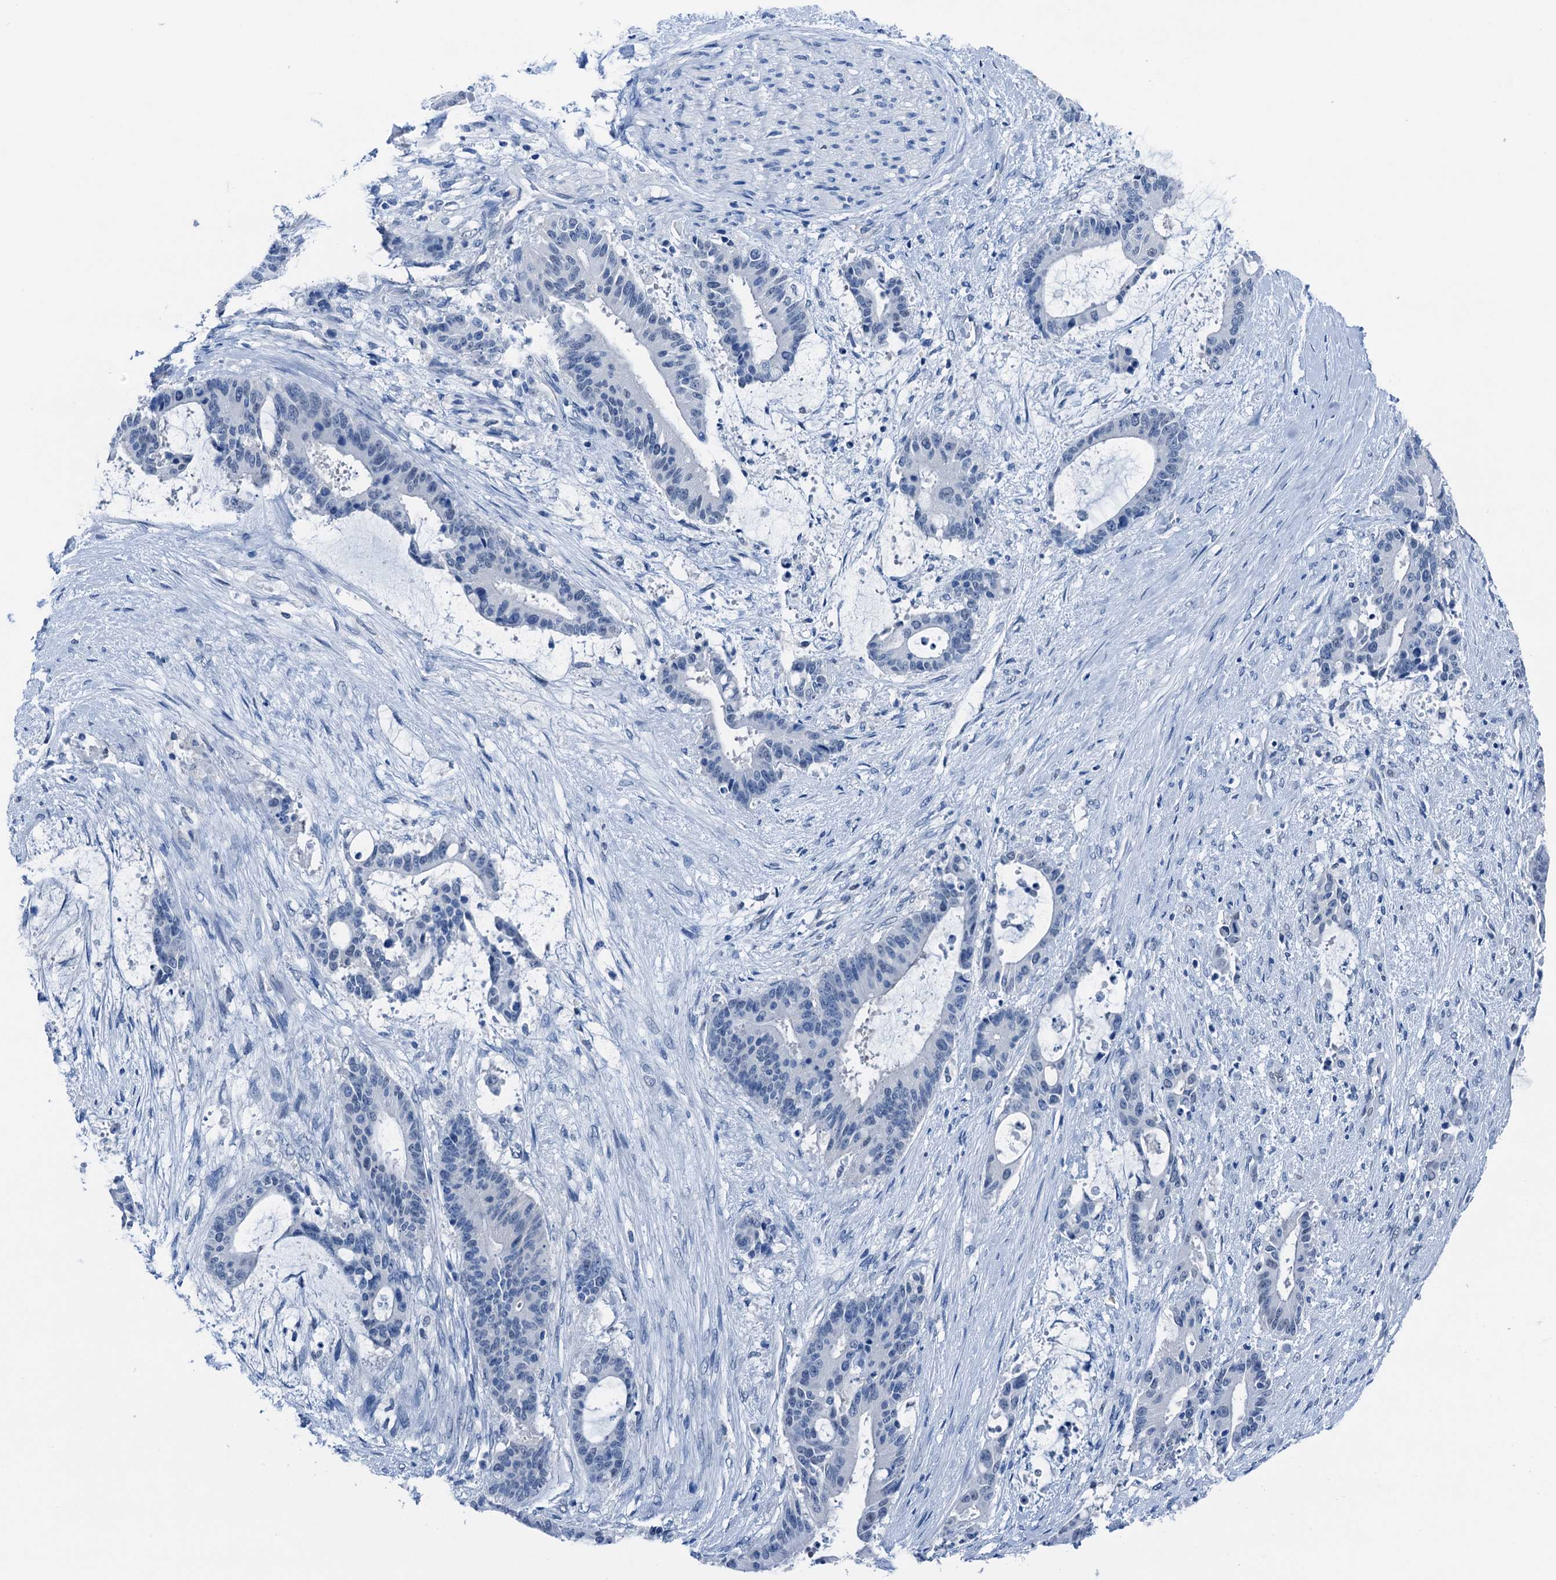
{"staining": {"intensity": "negative", "quantity": "none", "location": "none"}, "tissue": "liver cancer", "cell_type": "Tumor cells", "image_type": "cancer", "snomed": [{"axis": "morphology", "description": "Normal tissue, NOS"}, {"axis": "morphology", "description": "Cholangiocarcinoma"}, {"axis": "topography", "description": "Liver"}, {"axis": "topography", "description": "Peripheral nerve tissue"}], "caption": "IHC histopathology image of cholangiocarcinoma (liver) stained for a protein (brown), which shows no positivity in tumor cells.", "gene": "CBLN3", "patient": {"sex": "female", "age": 73}}